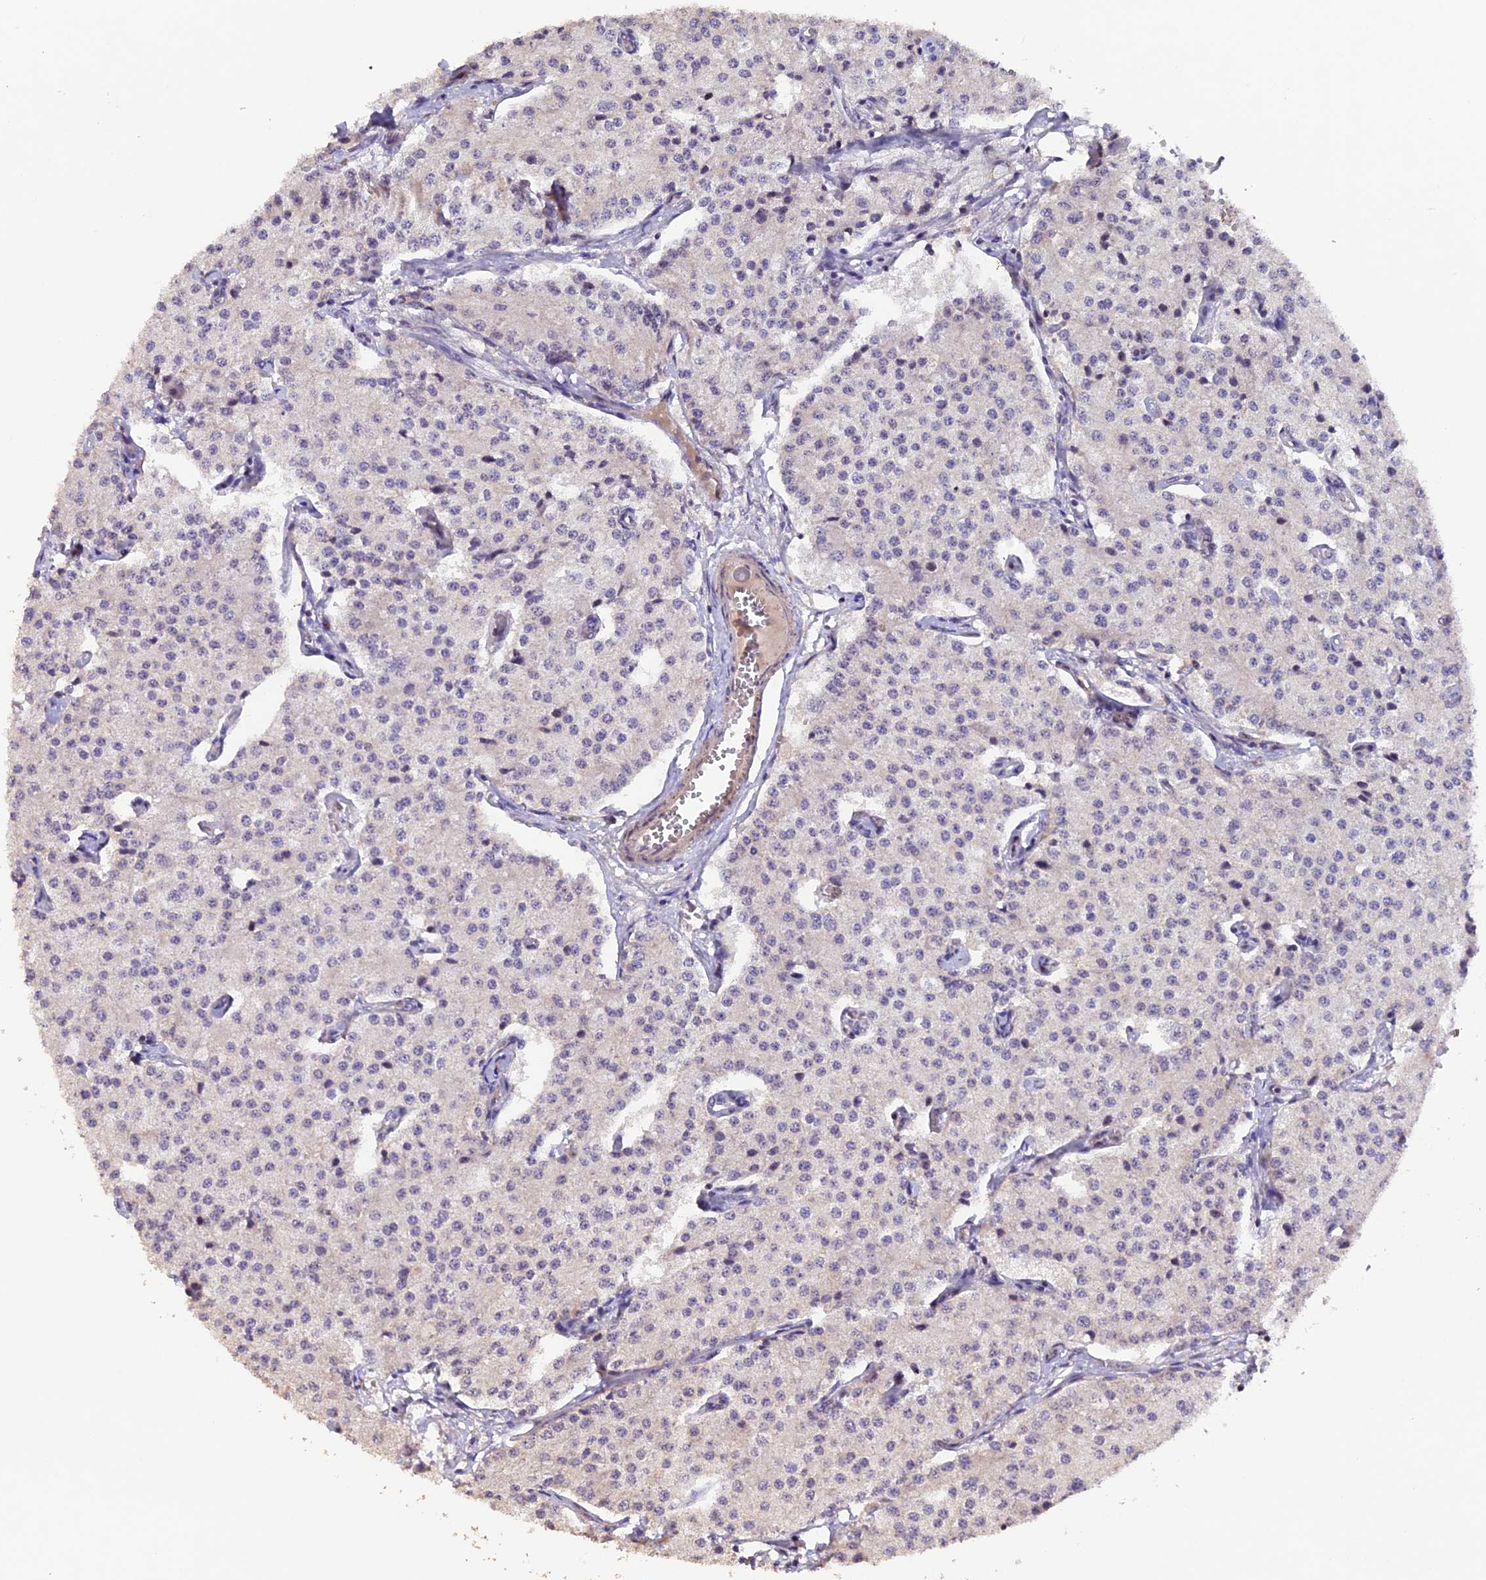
{"staining": {"intensity": "negative", "quantity": "none", "location": "none"}, "tissue": "carcinoid", "cell_type": "Tumor cells", "image_type": "cancer", "snomed": [{"axis": "morphology", "description": "Carcinoid, malignant, NOS"}, {"axis": "topography", "description": "Colon"}], "caption": "Tumor cells are negative for brown protein staining in carcinoid (malignant). The staining was performed using DAB to visualize the protein expression in brown, while the nuclei were stained in blue with hematoxylin (Magnification: 20x).", "gene": "GNB5", "patient": {"sex": "female", "age": 52}}